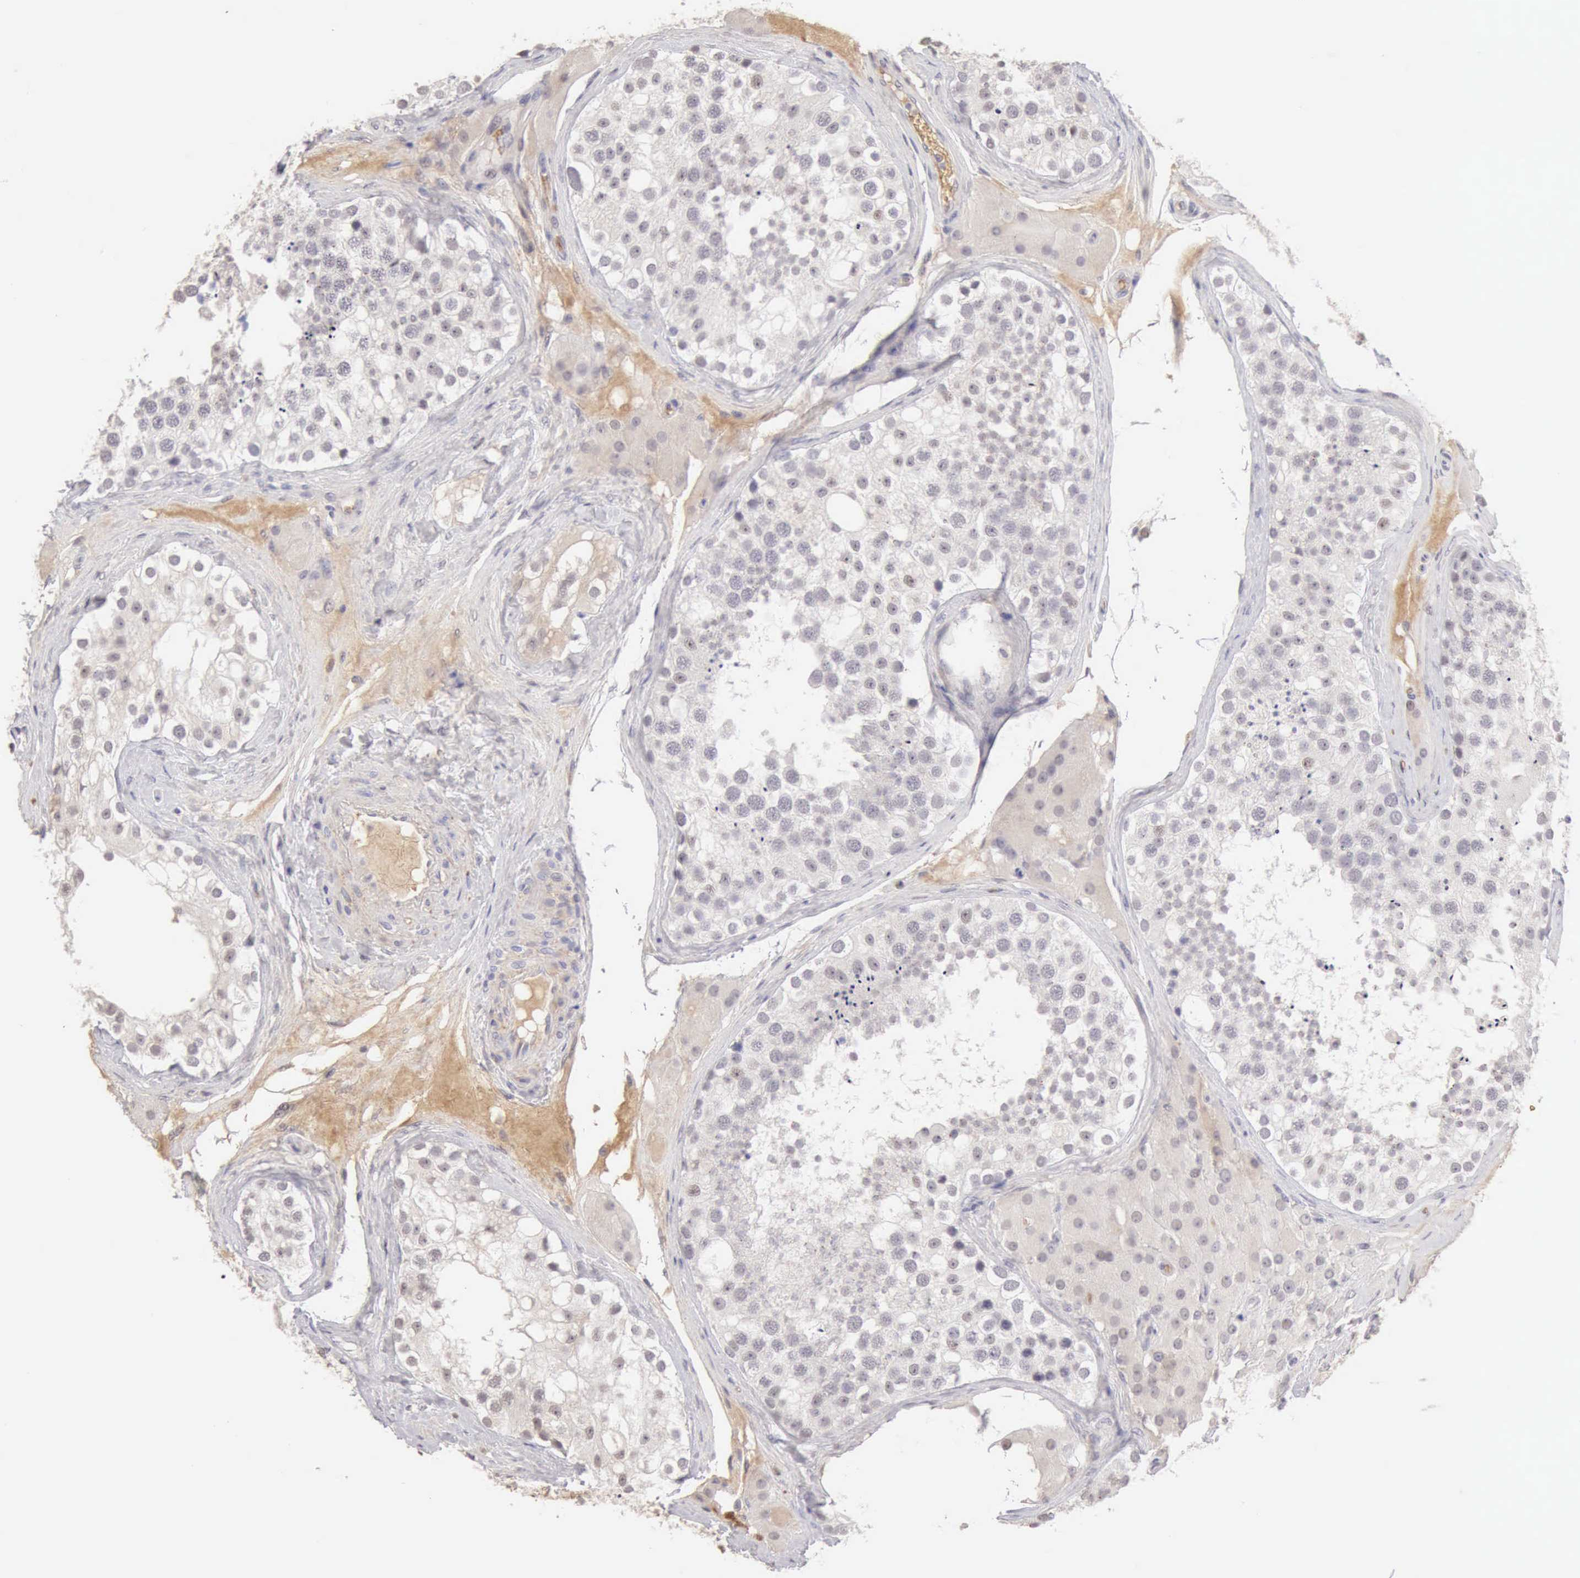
{"staining": {"intensity": "negative", "quantity": "none", "location": "none"}, "tissue": "testis", "cell_type": "Cells in seminiferous ducts", "image_type": "normal", "snomed": [{"axis": "morphology", "description": "Normal tissue, NOS"}, {"axis": "topography", "description": "Testis"}], "caption": "The micrograph reveals no staining of cells in seminiferous ducts in unremarkable testis. (Brightfield microscopy of DAB (3,3'-diaminobenzidine) immunohistochemistry (IHC) at high magnification).", "gene": "CFI", "patient": {"sex": "male", "age": 68}}